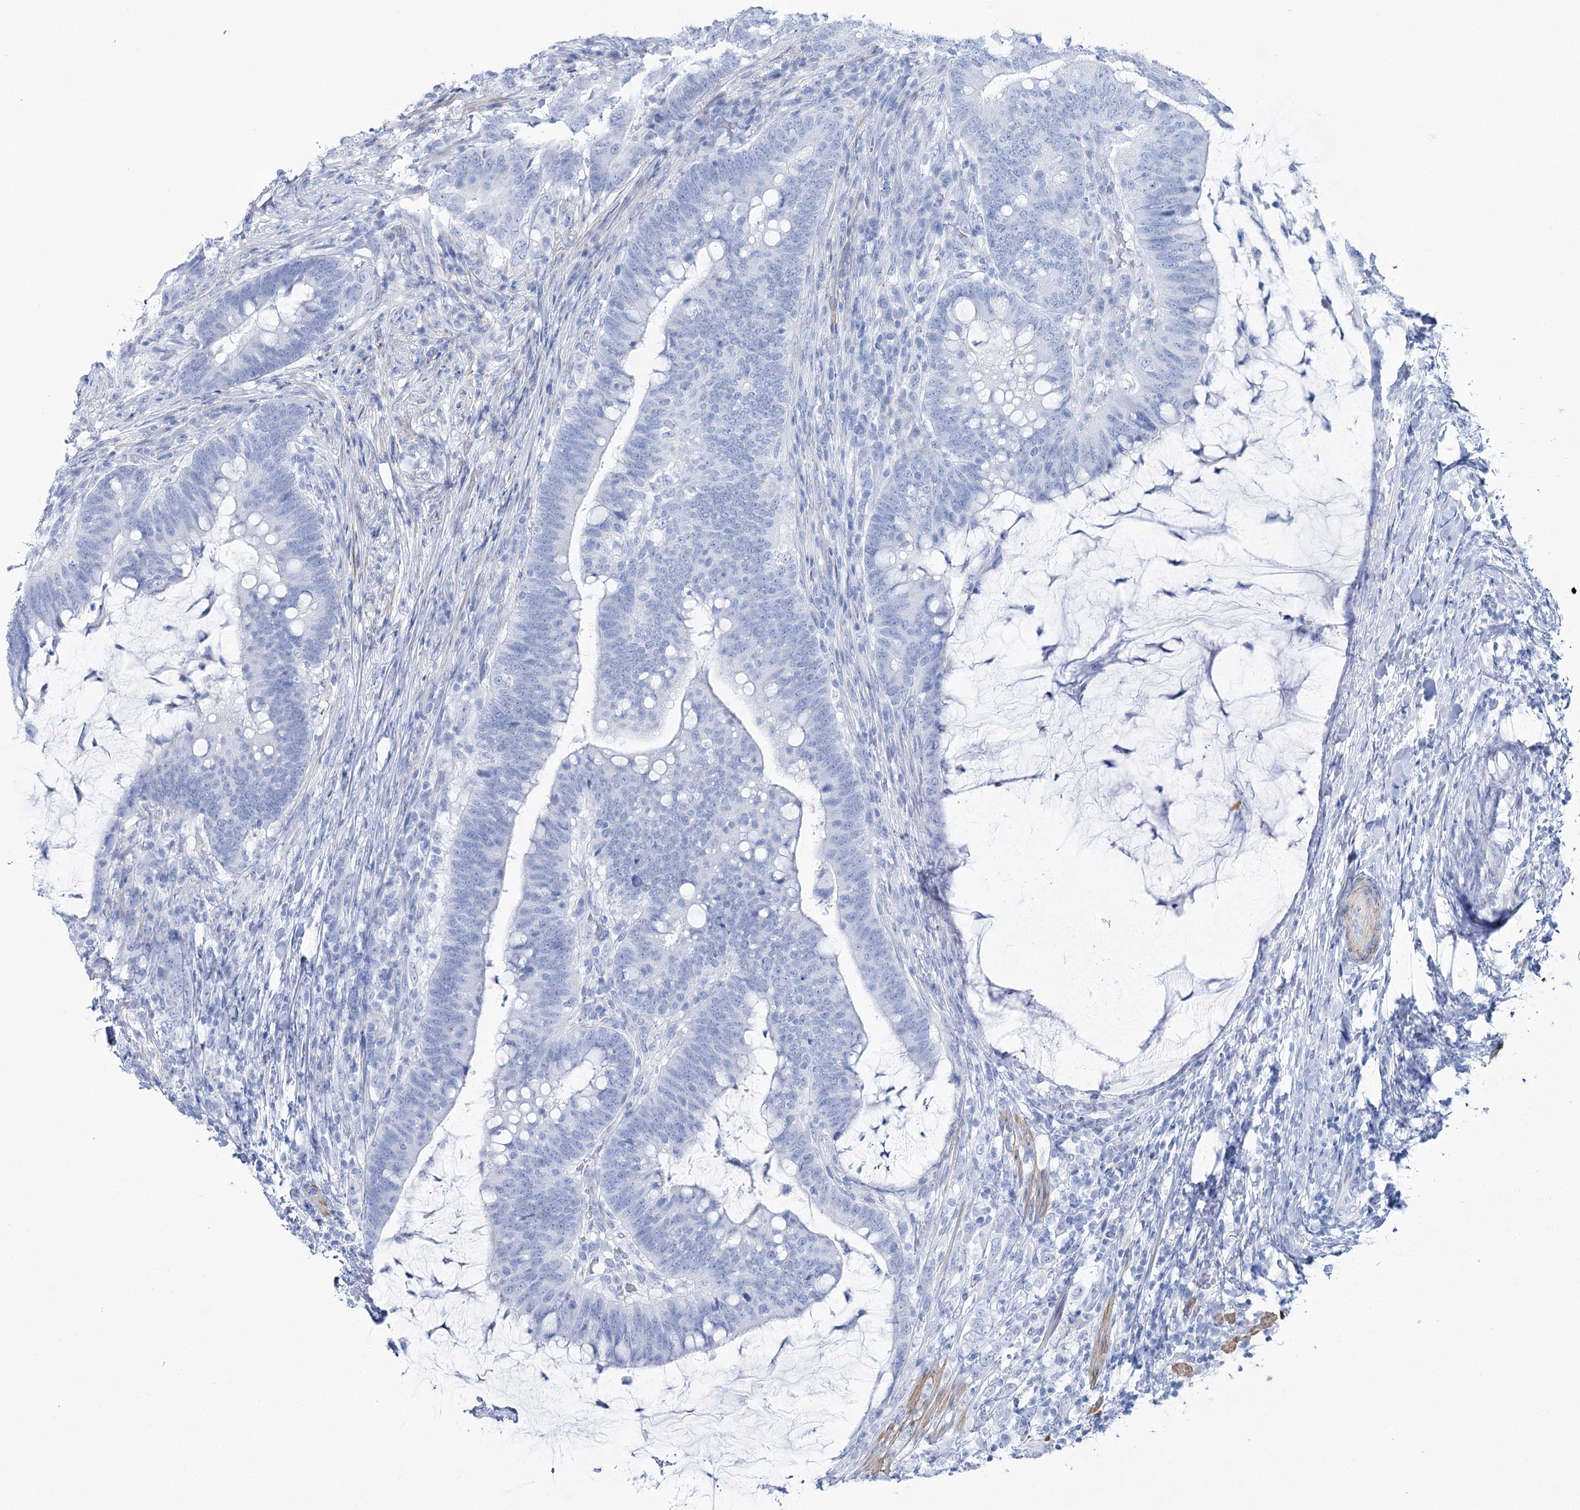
{"staining": {"intensity": "negative", "quantity": "none", "location": "none"}, "tissue": "colorectal cancer", "cell_type": "Tumor cells", "image_type": "cancer", "snomed": [{"axis": "morphology", "description": "Adenocarcinoma, NOS"}, {"axis": "topography", "description": "Colon"}], "caption": "The immunohistochemistry histopathology image has no significant positivity in tumor cells of colorectal cancer (adenocarcinoma) tissue.", "gene": "CSN3", "patient": {"sex": "female", "age": 66}}